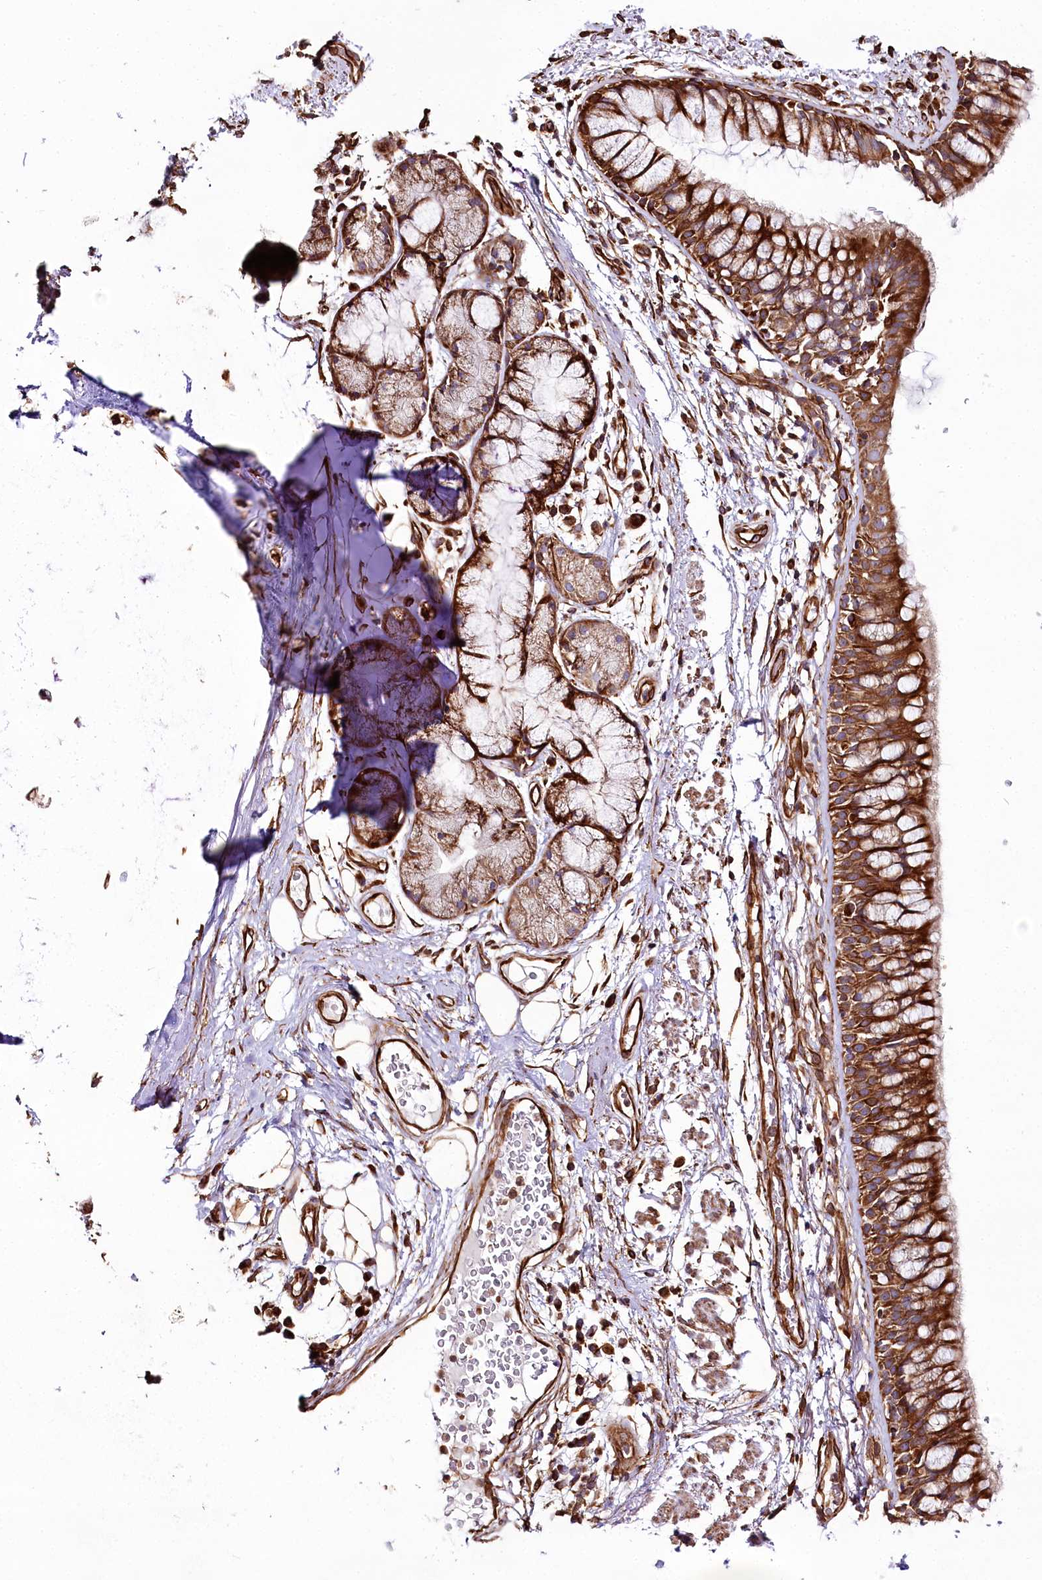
{"staining": {"intensity": "strong", "quantity": ">75%", "location": "cytoplasmic/membranous"}, "tissue": "bronchus", "cell_type": "Respiratory epithelial cells", "image_type": "normal", "snomed": [{"axis": "morphology", "description": "Normal tissue, NOS"}, {"axis": "topography", "description": "Cartilage tissue"}, {"axis": "topography", "description": "Bronchus"}], "caption": "This micrograph demonstrates immunohistochemistry (IHC) staining of benign bronchus, with high strong cytoplasmic/membranous staining in approximately >75% of respiratory epithelial cells.", "gene": "THUMPD3", "patient": {"sex": "female", "age": 73}}